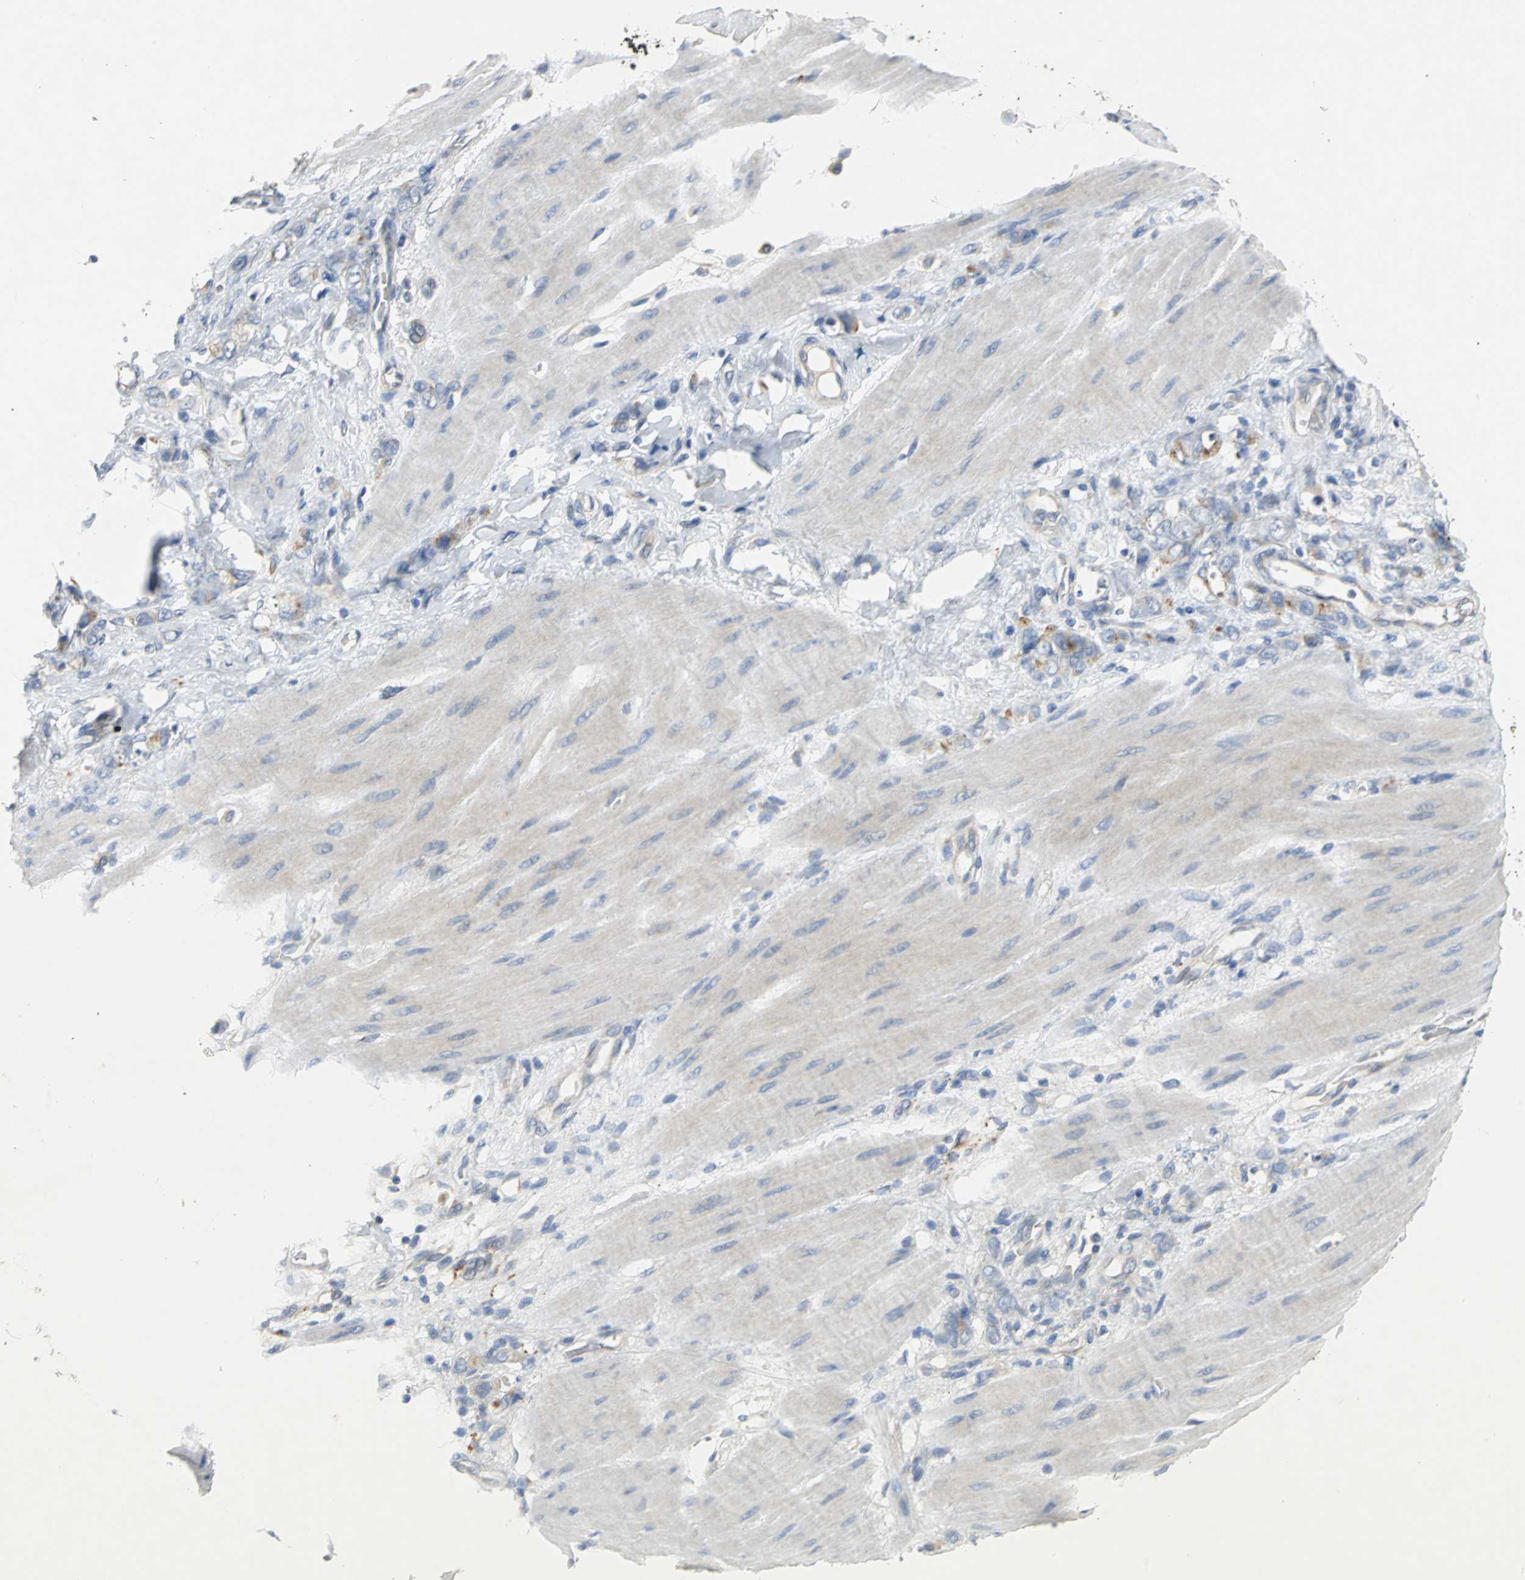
{"staining": {"intensity": "negative", "quantity": "none", "location": "none"}, "tissue": "stomach cancer", "cell_type": "Tumor cells", "image_type": "cancer", "snomed": [{"axis": "morphology", "description": "Adenocarcinoma, NOS"}, {"axis": "topography", "description": "Stomach"}], "caption": "Tumor cells are negative for protein expression in human stomach cancer. (Brightfield microscopy of DAB IHC at high magnification).", "gene": "IL17RB", "patient": {"sex": "male", "age": 82}}